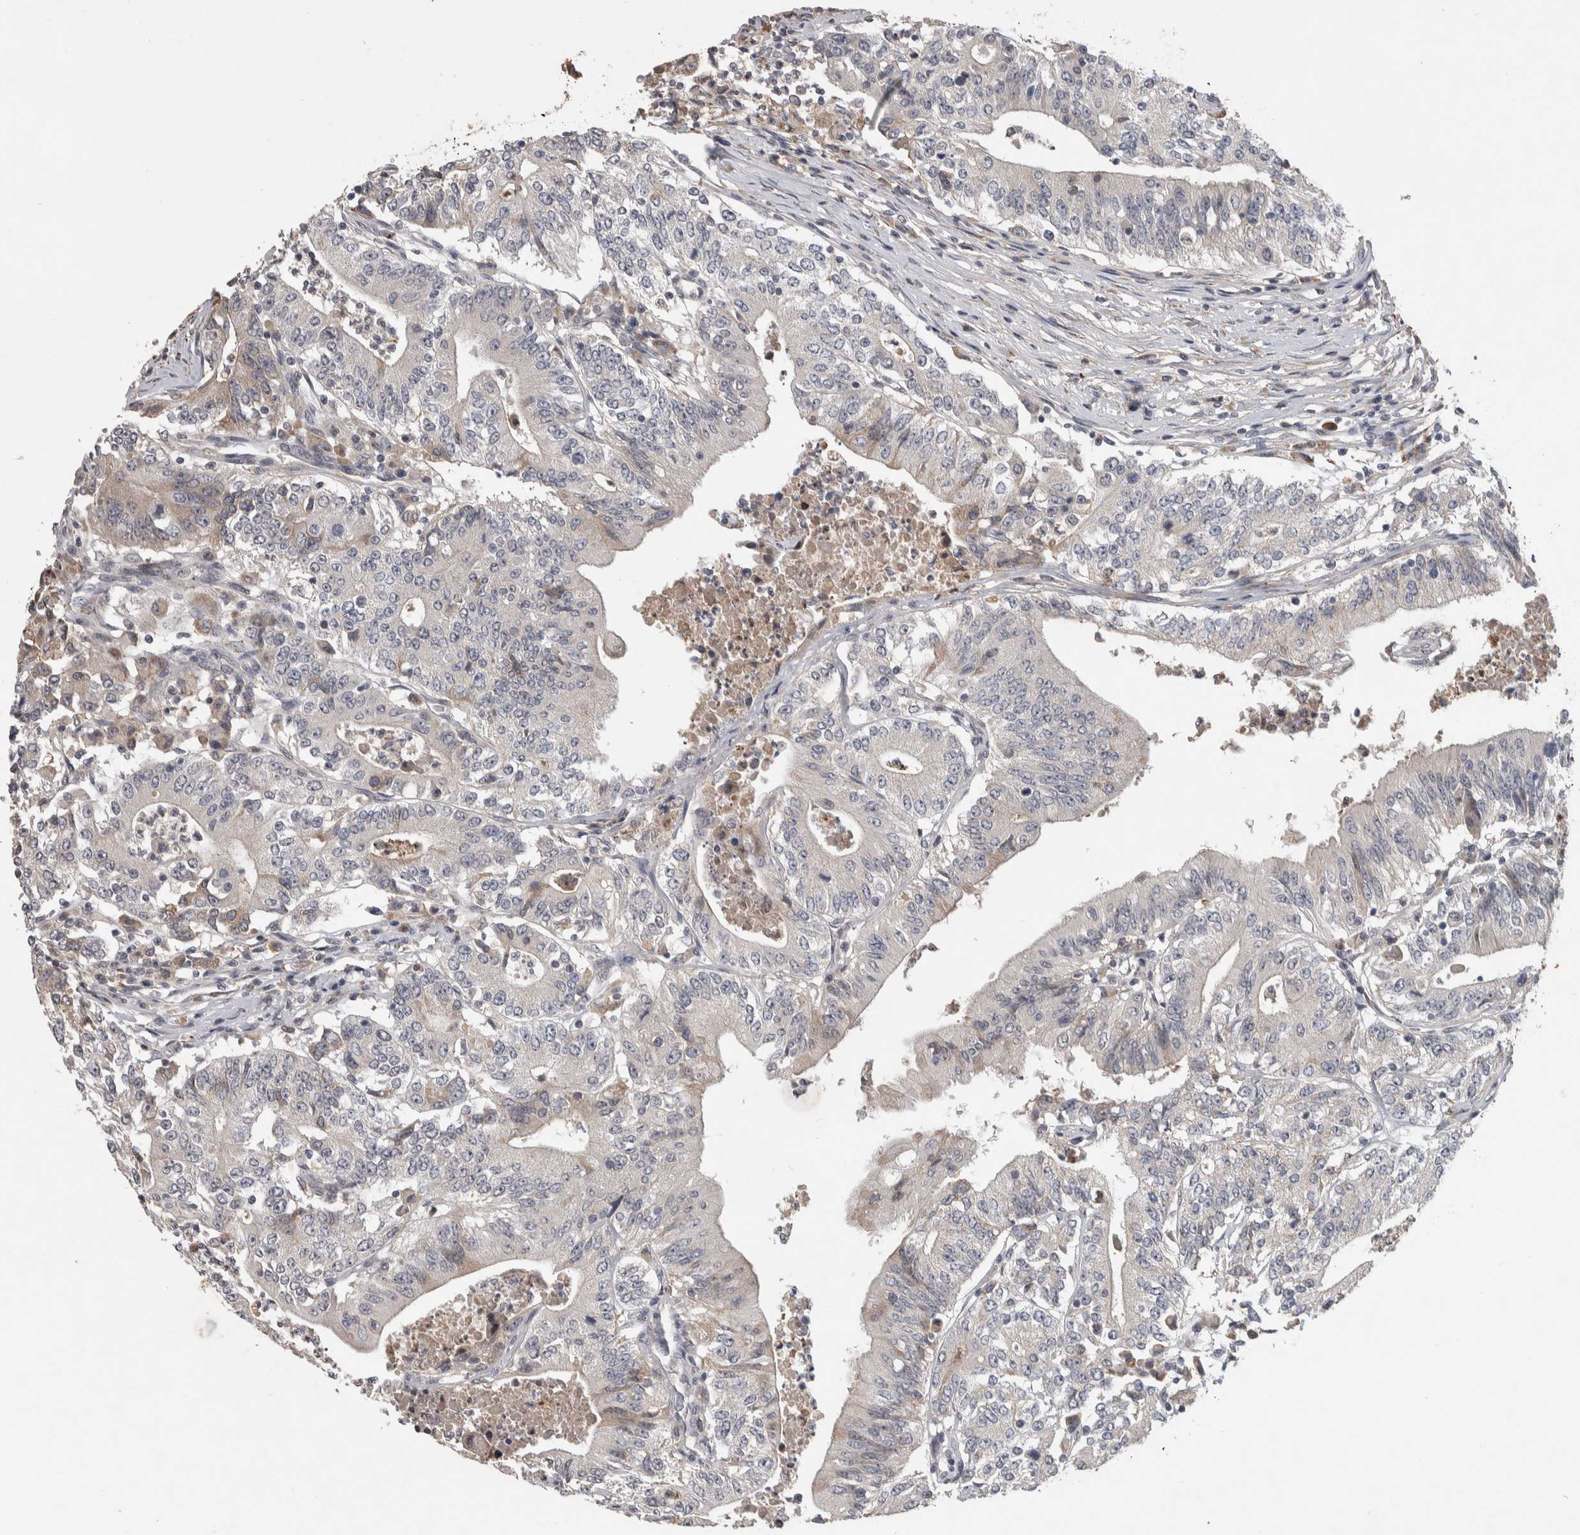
{"staining": {"intensity": "weak", "quantity": "<25%", "location": "cytoplasmic/membranous"}, "tissue": "colorectal cancer", "cell_type": "Tumor cells", "image_type": "cancer", "snomed": [{"axis": "morphology", "description": "Adenocarcinoma, NOS"}, {"axis": "topography", "description": "Colon"}], "caption": "This is an IHC photomicrograph of human colorectal adenocarcinoma. There is no staining in tumor cells.", "gene": "CHRM3", "patient": {"sex": "female", "age": 77}}